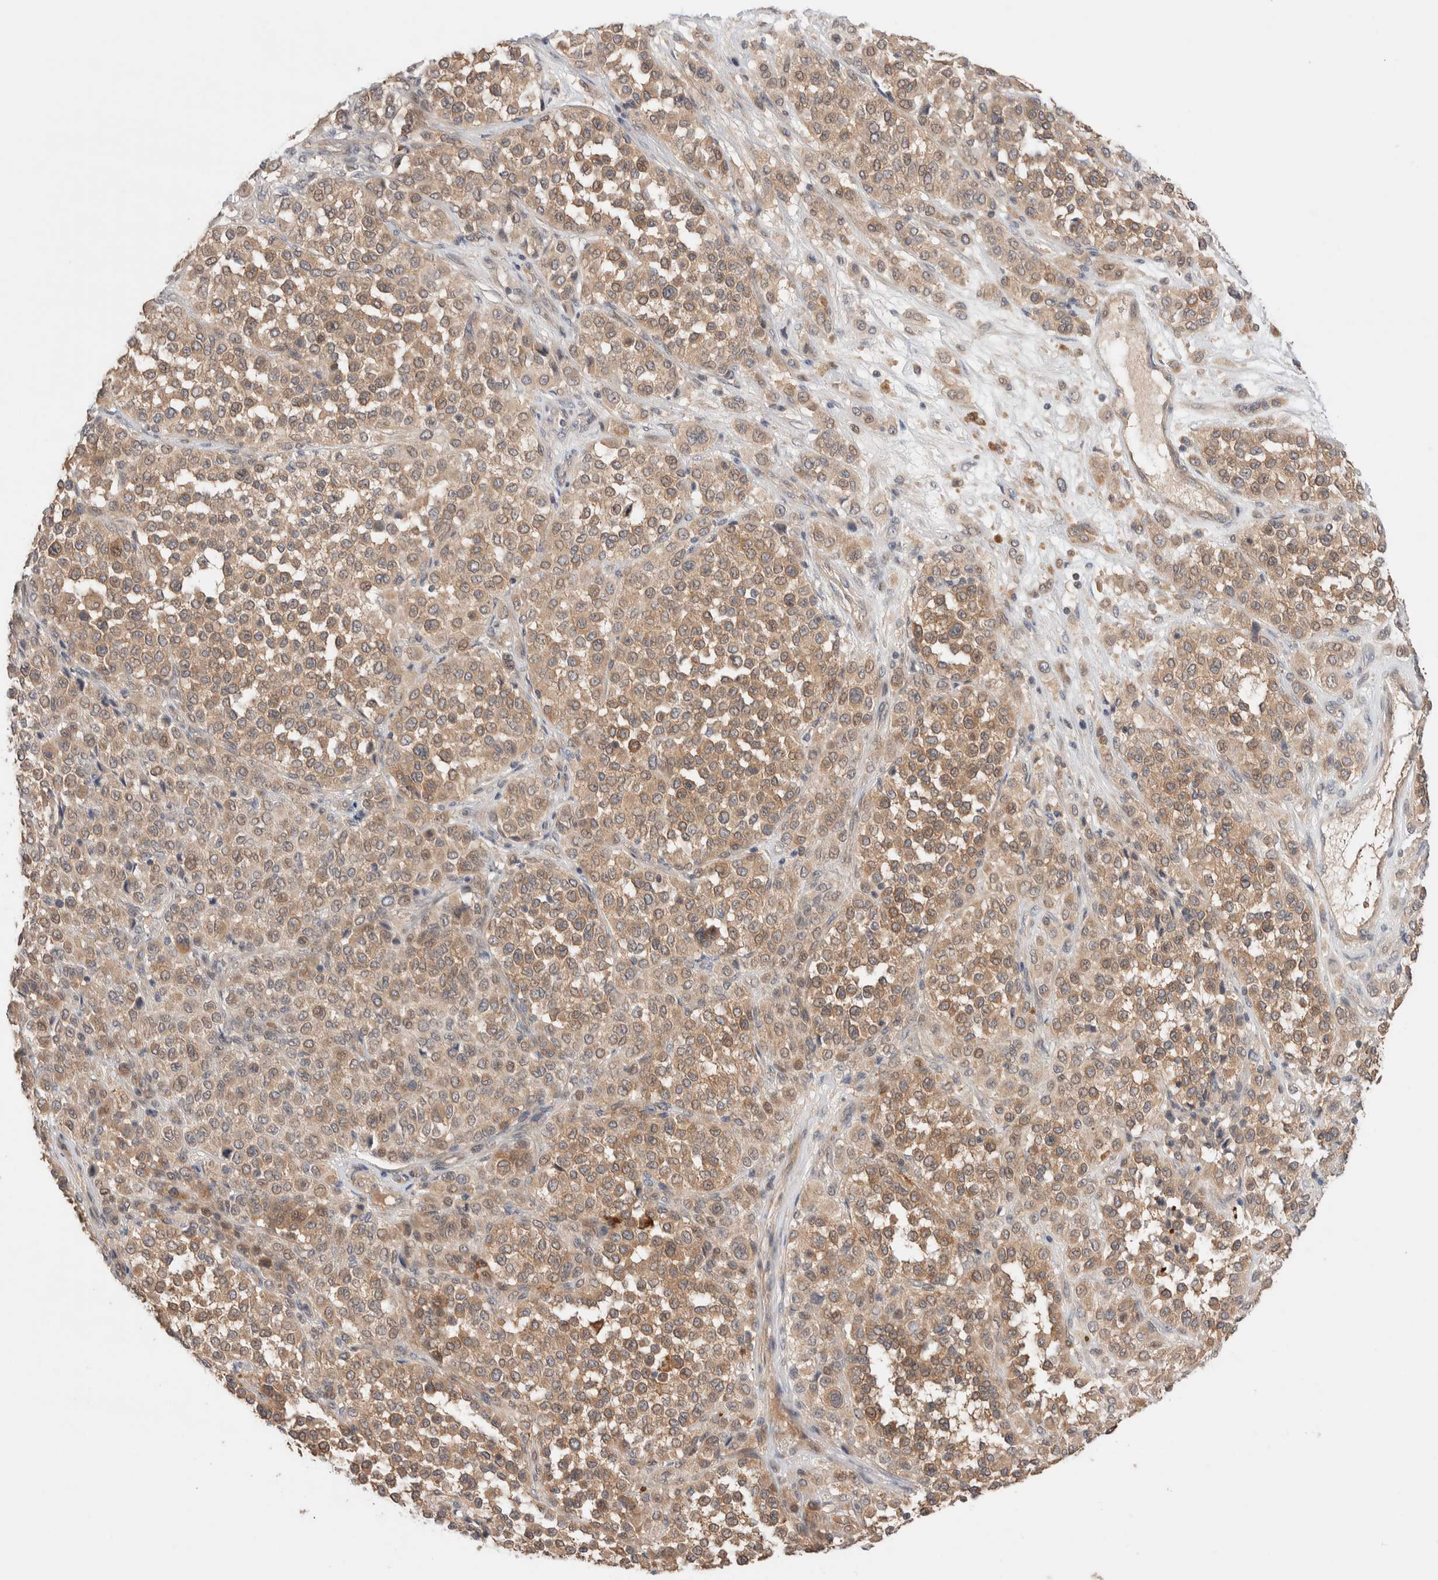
{"staining": {"intensity": "moderate", "quantity": ">75%", "location": "cytoplasmic/membranous"}, "tissue": "melanoma", "cell_type": "Tumor cells", "image_type": "cancer", "snomed": [{"axis": "morphology", "description": "Malignant melanoma, Metastatic site"}, {"axis": "topography", "description": "Pancreas"}], "caption": "An immunohistochemistry (IHC) micrograph of neoplastic tissue is shown. Protein staining in brown labels moderate cytoplasmic/membranous positivity in melanoma within tumor cells. (DAB IHC, brown staining for protein, blue staining for nuclei).", "gene": "WDR91", "patient": {"sex": "female", "age": 30}}